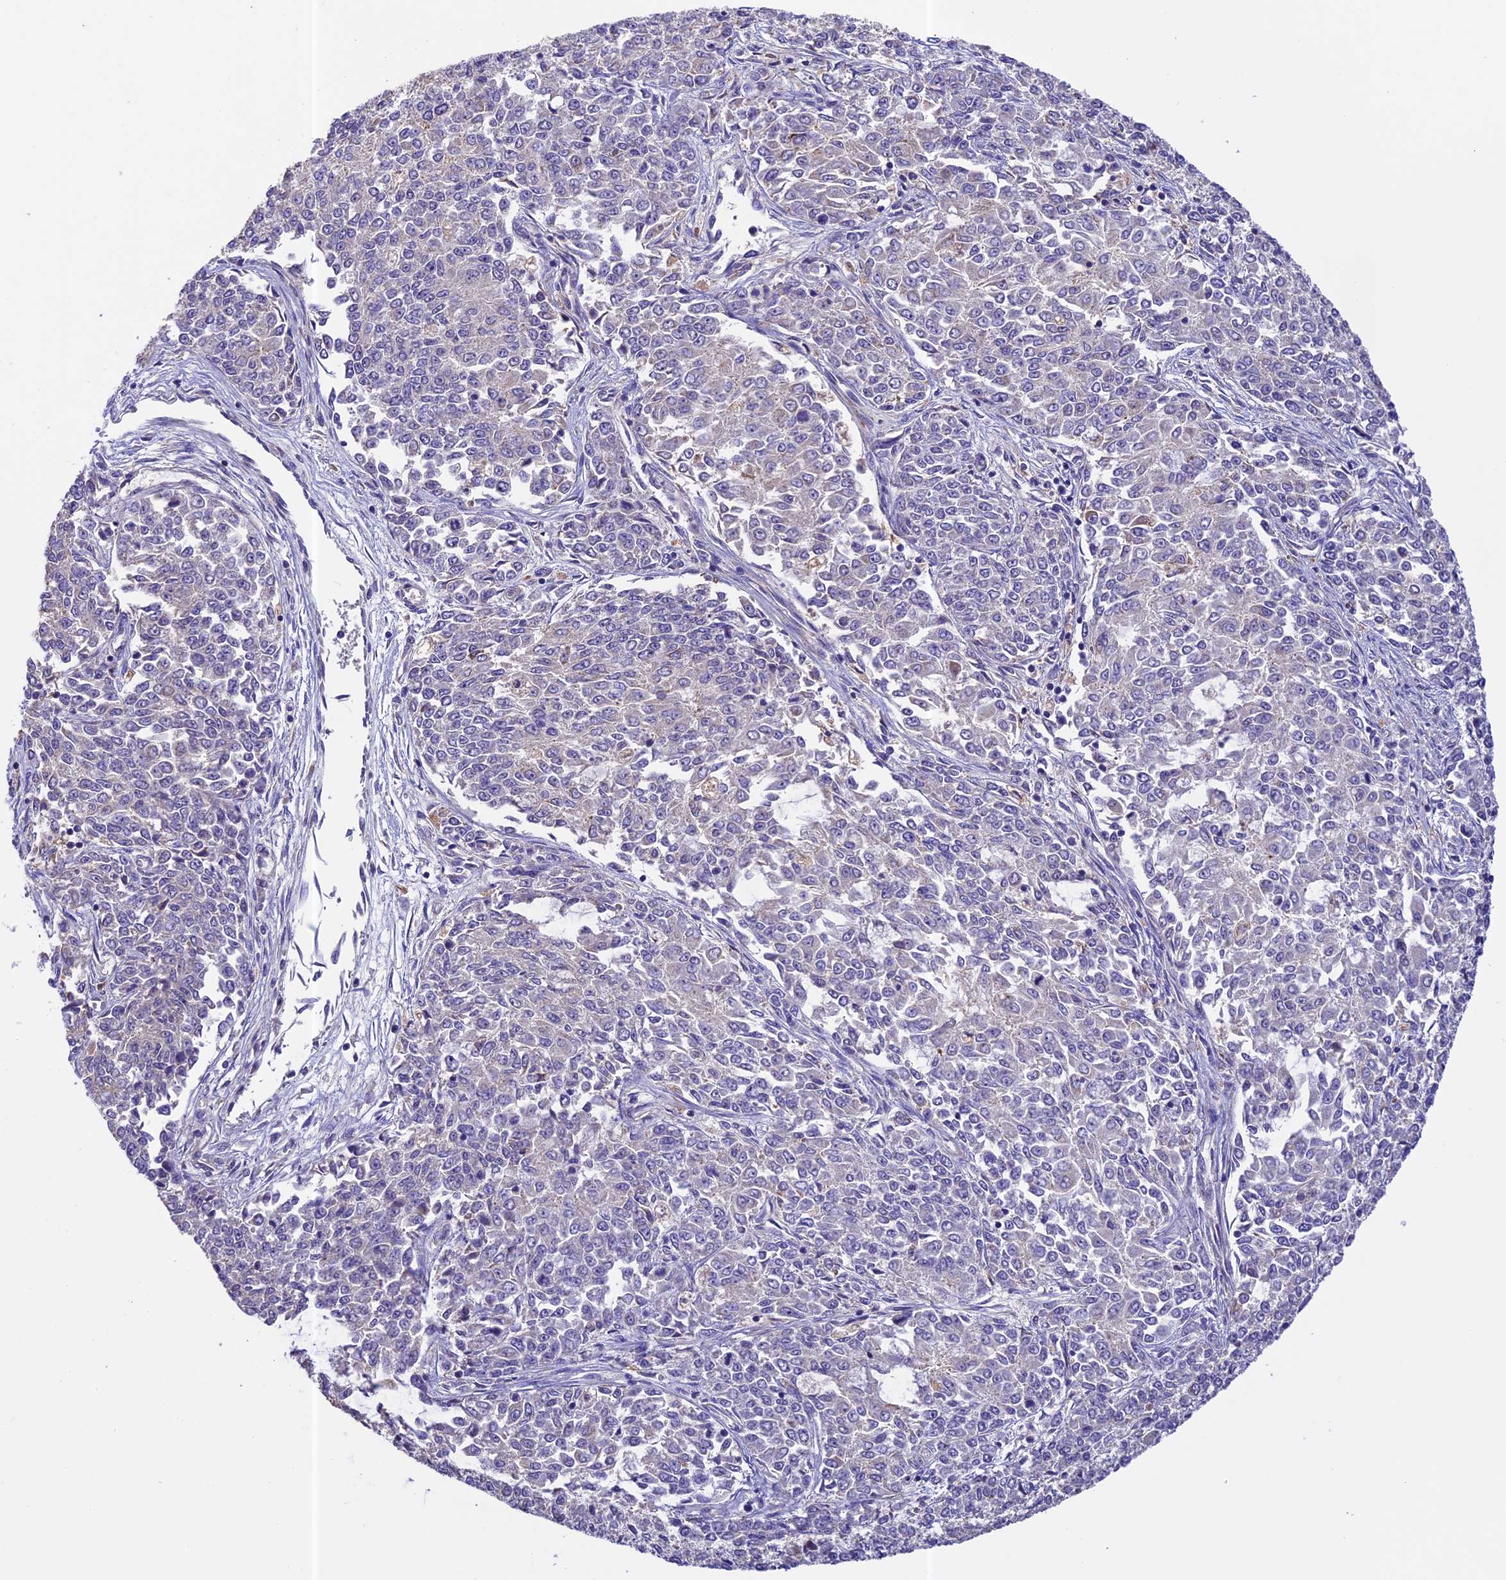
{"staining": {"intensity": "negative", "quantity": "none", "location": "none"}, "tissue": "endometrial cancer", "cell_type": "Tumor cells", "image_type": "cancer", "snomed": [{"axis": "morphology", "description": "Adenocarcinoma, NOS"}, {"axis": "topography", "description": "Endometrium"}], "caption": "Image shows no significant protein staining in tumor cells of endometrial adenocarcinoma.", "gene": "METTL22", "patient": {"sex": "female", "age": 50}}